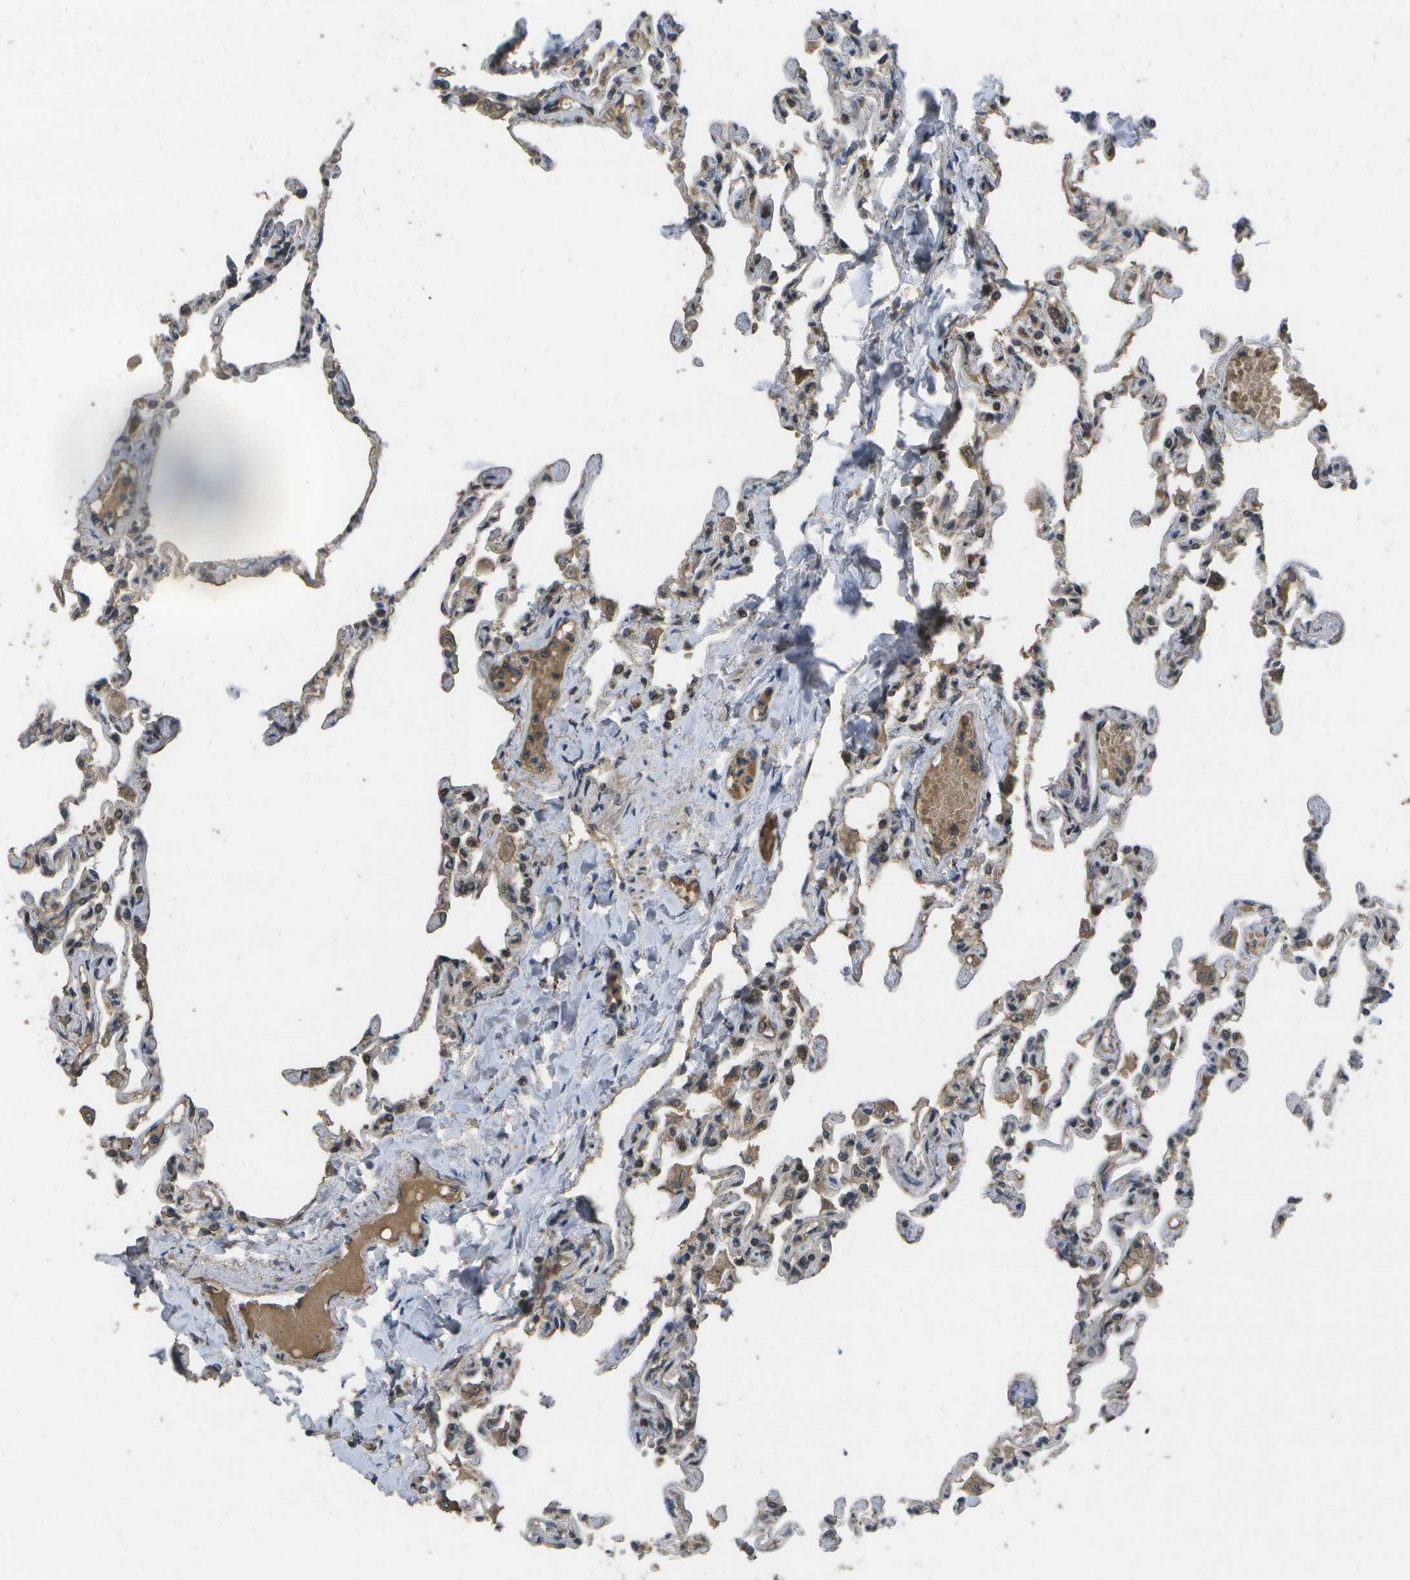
{"staining": {"intensity": "weak", "quantity": "<25%", "location": "cytoplasmic/membranous"}, "tissue": "lung", "cell_type": "Alveolar cells", "image_type": "normal", "snomed": [{"axis": "morphology", "description": "Normal tissue, NOS"}, {"axis": "topography", "description": "Lung"}], "caption": "Immunohistochemistry (IHC) of benign lung demonstrates no expression in alveolar cells. The staining is performed using DAB brown chromogen with nuclei counter-stained in using hematoxylin.", "gene": "ALAS1", "patient": {"sex": "male", "age": 21}}